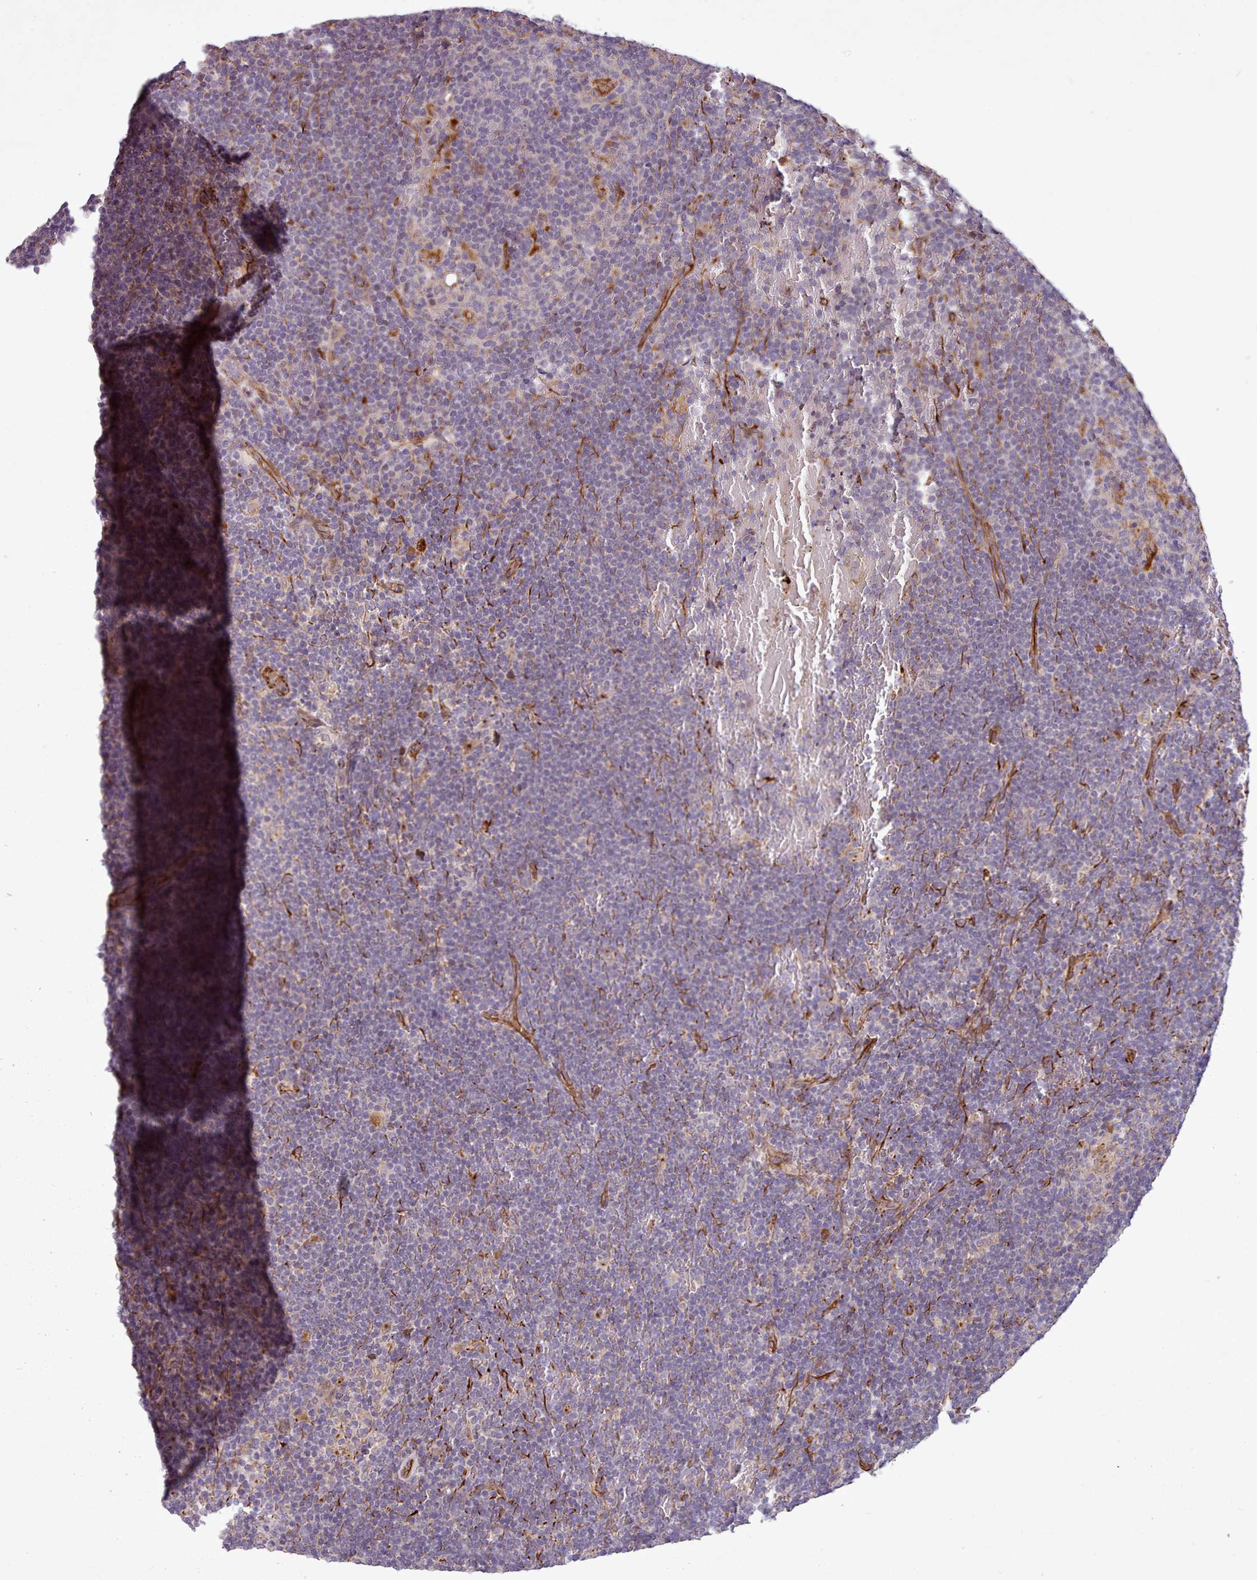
{"staining": {"intensity": "strong", "quantity": "<25%", "location": "cytoplasmic/membranous"}, "tissue": "lymphoma", "cell_type": "Tumor cells", "image_type": "cancer", "snomed": [{"axis": "morphology", "description": "Hodgkin's disease, NOS"}, {"axis": "topography", "description": "Lymph node"}], "caption": "Approximately <25% of tumor cells in Hodgkin's disease show strong cytoplasmic/membranous protein positivity as visualized by brown immunohistochemical staining.", "gene": "GBGT1", "patient": {"sex": "female", "age": 57}}